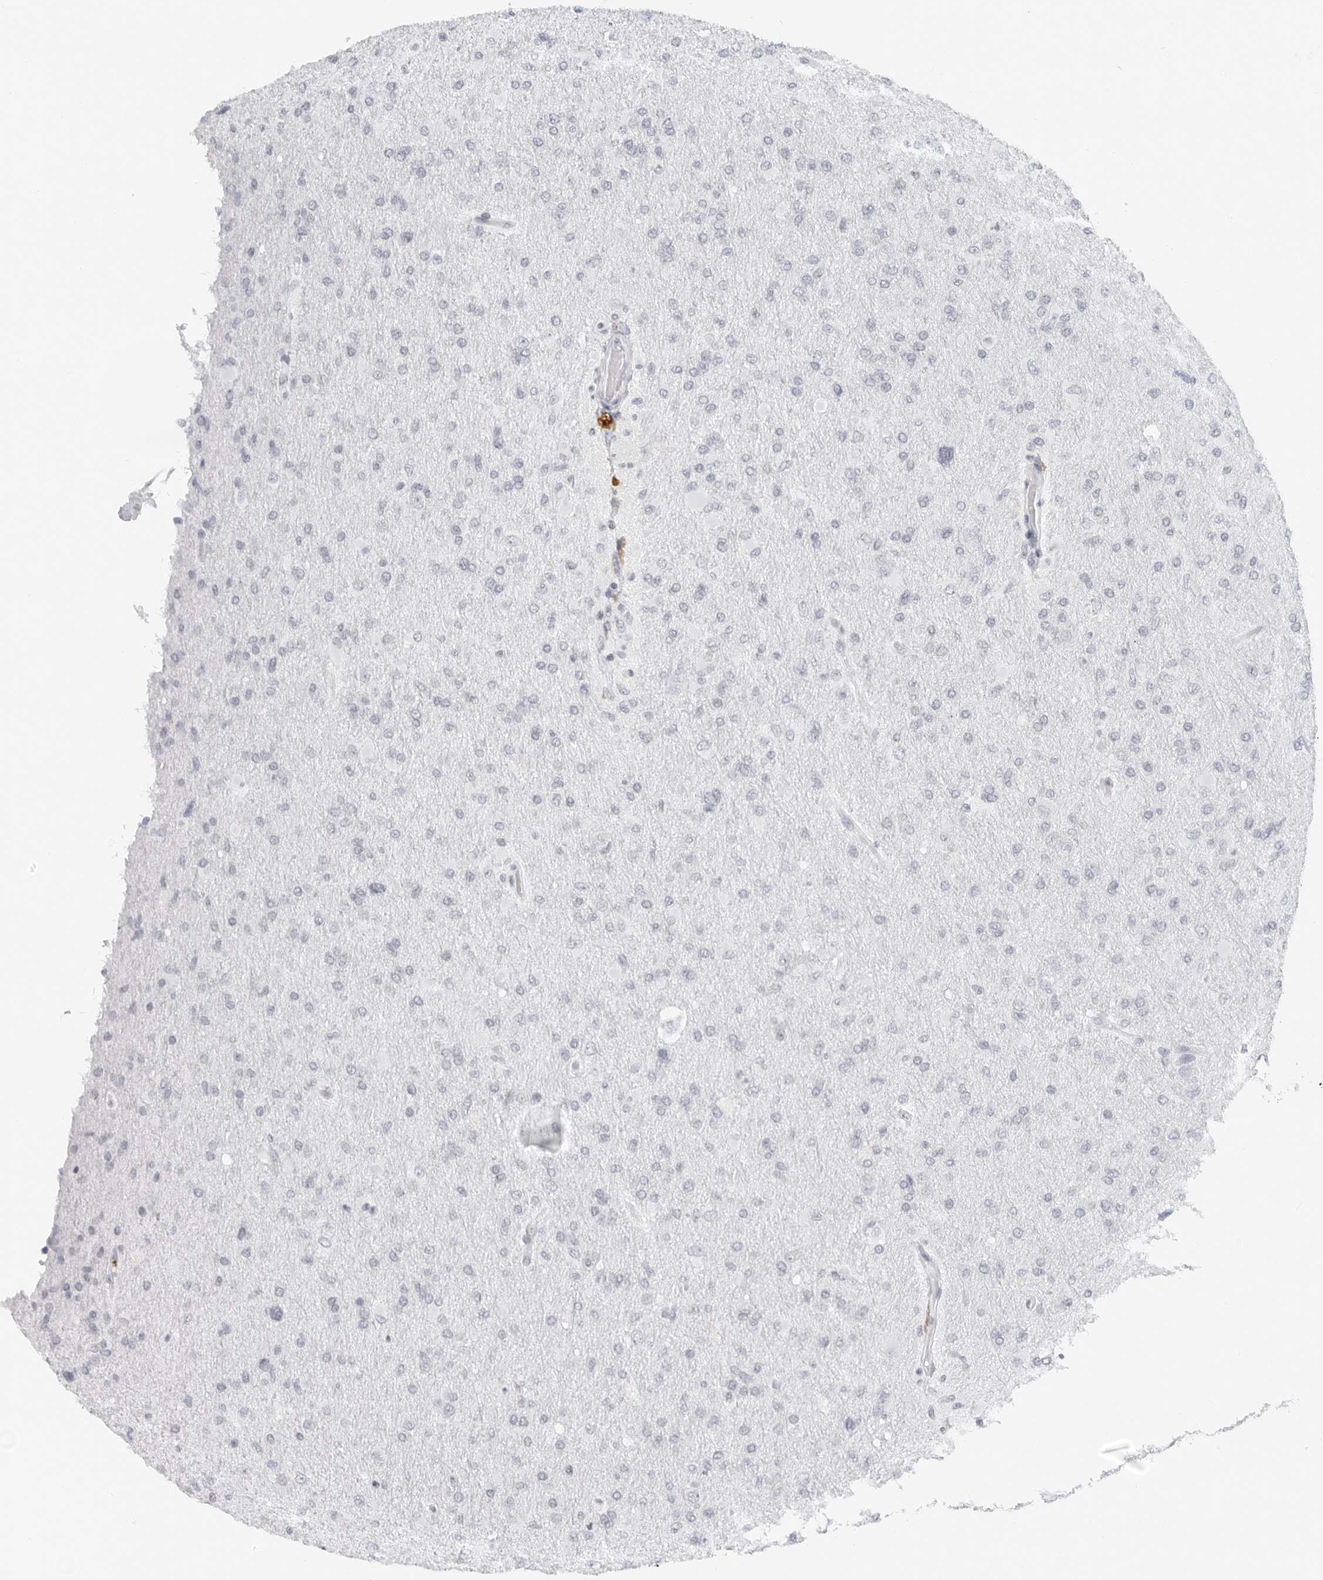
{"staining": {"intensity": "negative", "quantity": "none", "location": "none"}, "tissue": "glioma", "cell_type": "Tumor cells", "image_type": "cancer", "snomed": [{"axis": "morphology", "description": "Glioma, malignant, High grade"}, {"axis": "topography", "description": "Cerebral cortex"}], "caption": "The immunohistochemistry (IHC) photomicrograph has no significant staining in tumor cells of malignant glioma (high-grade) tissue.", "gene": "FLG2", "patient": {"sex": "female", "age": 36}}